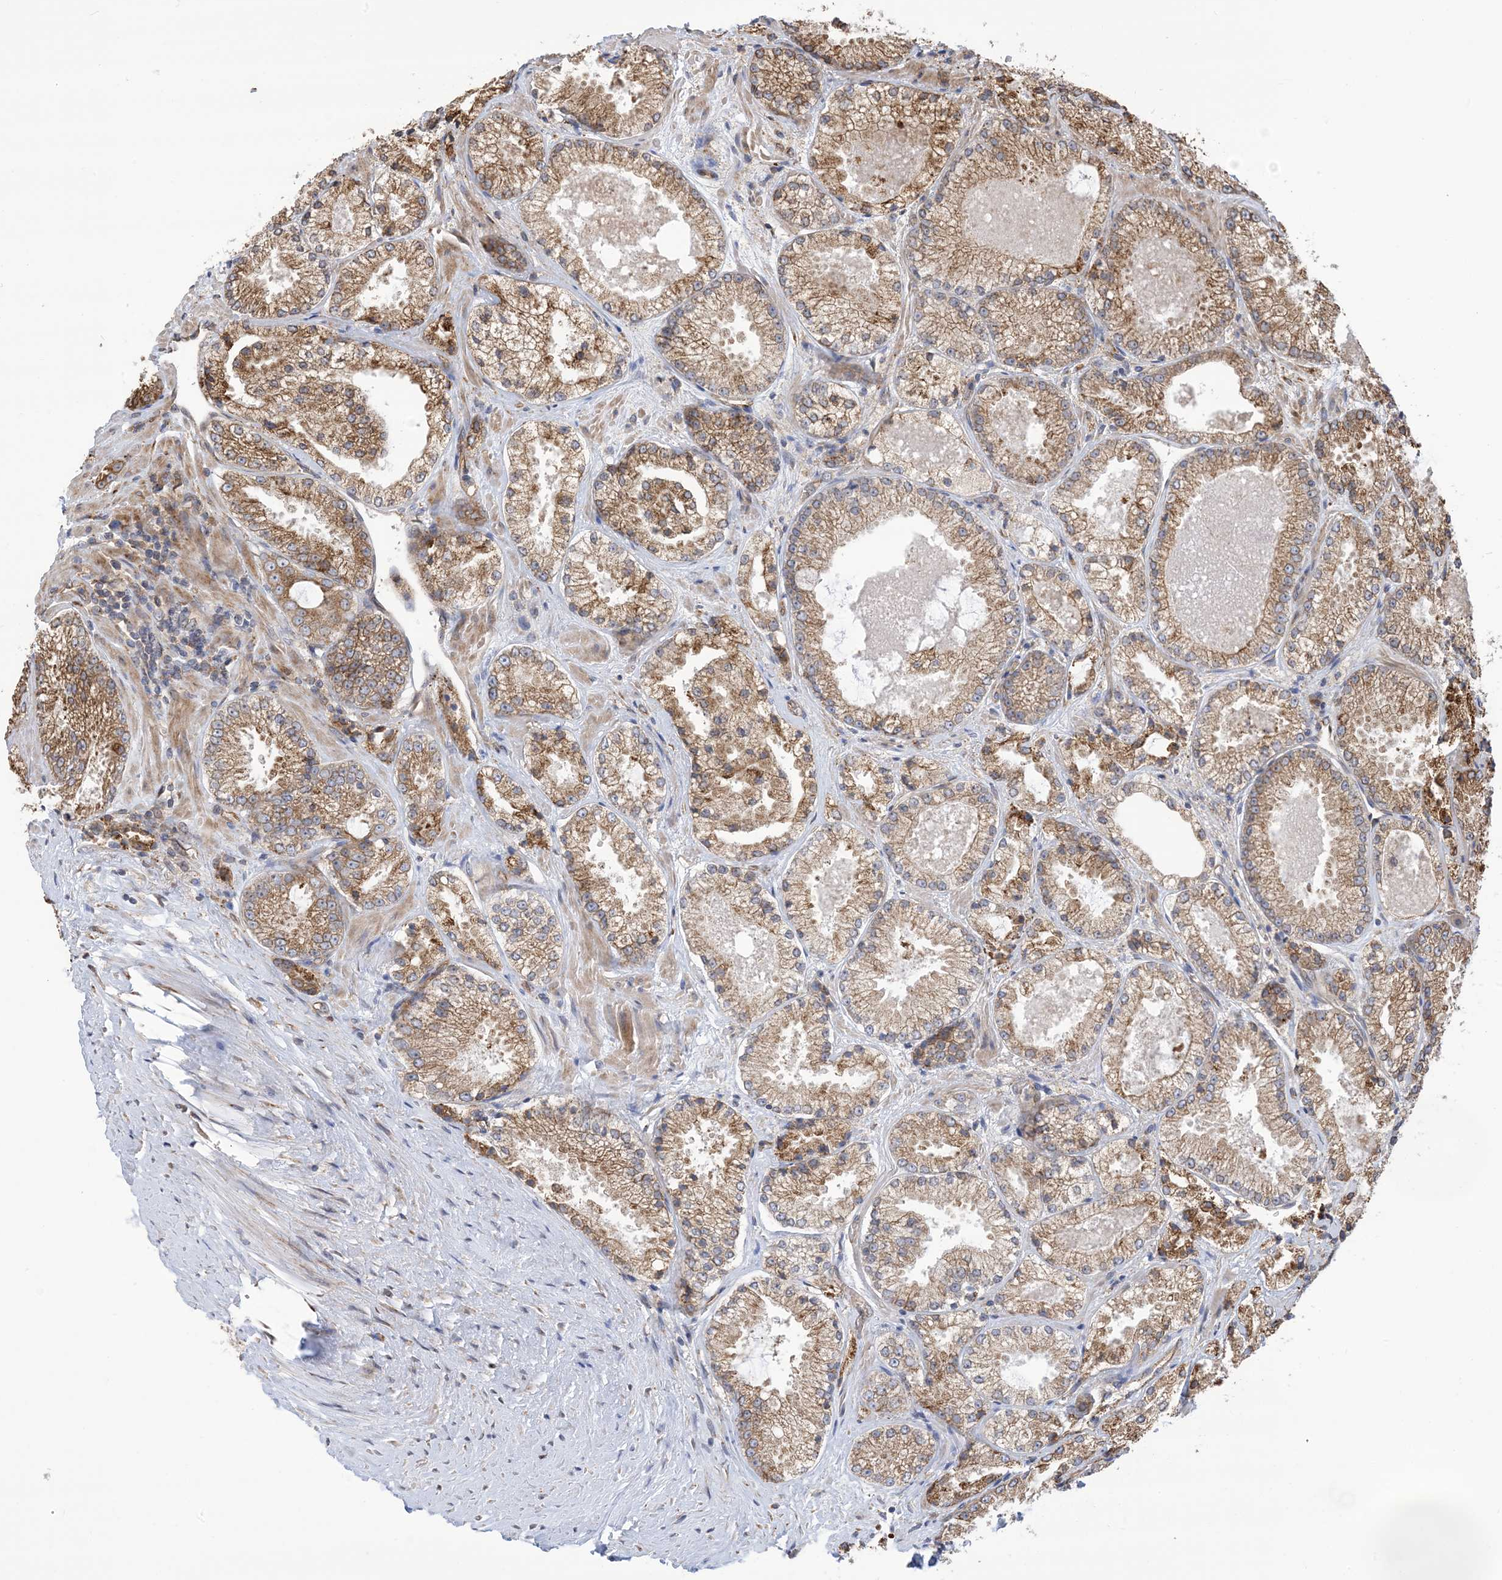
{"staining": {"intensity": "moderate", "quantity": ">75%", "location": "cytoplasmic/membranous"}, "tissue": "prostate cancer", "cell_type": "Tumor cells", "image_type": "cancer", "snomed": [{"axis": "morphology", "description": "Adenocarcinoma, High grade"}, {"axis": "topography", "description": "Prostate"}], "caption": "Tumor cells reveal medium levels of moderate cytoplasmic/membranous staining in about >75% of cells in prostate cancer. (Stains: DAB (3,3'-diaminobenzidine) in brown, nuclei in blue, Microscopy: brightfield microscopy at high magnification).", "gene": "CLEC16A", "patient": {"sex": "male", "age": 73}}